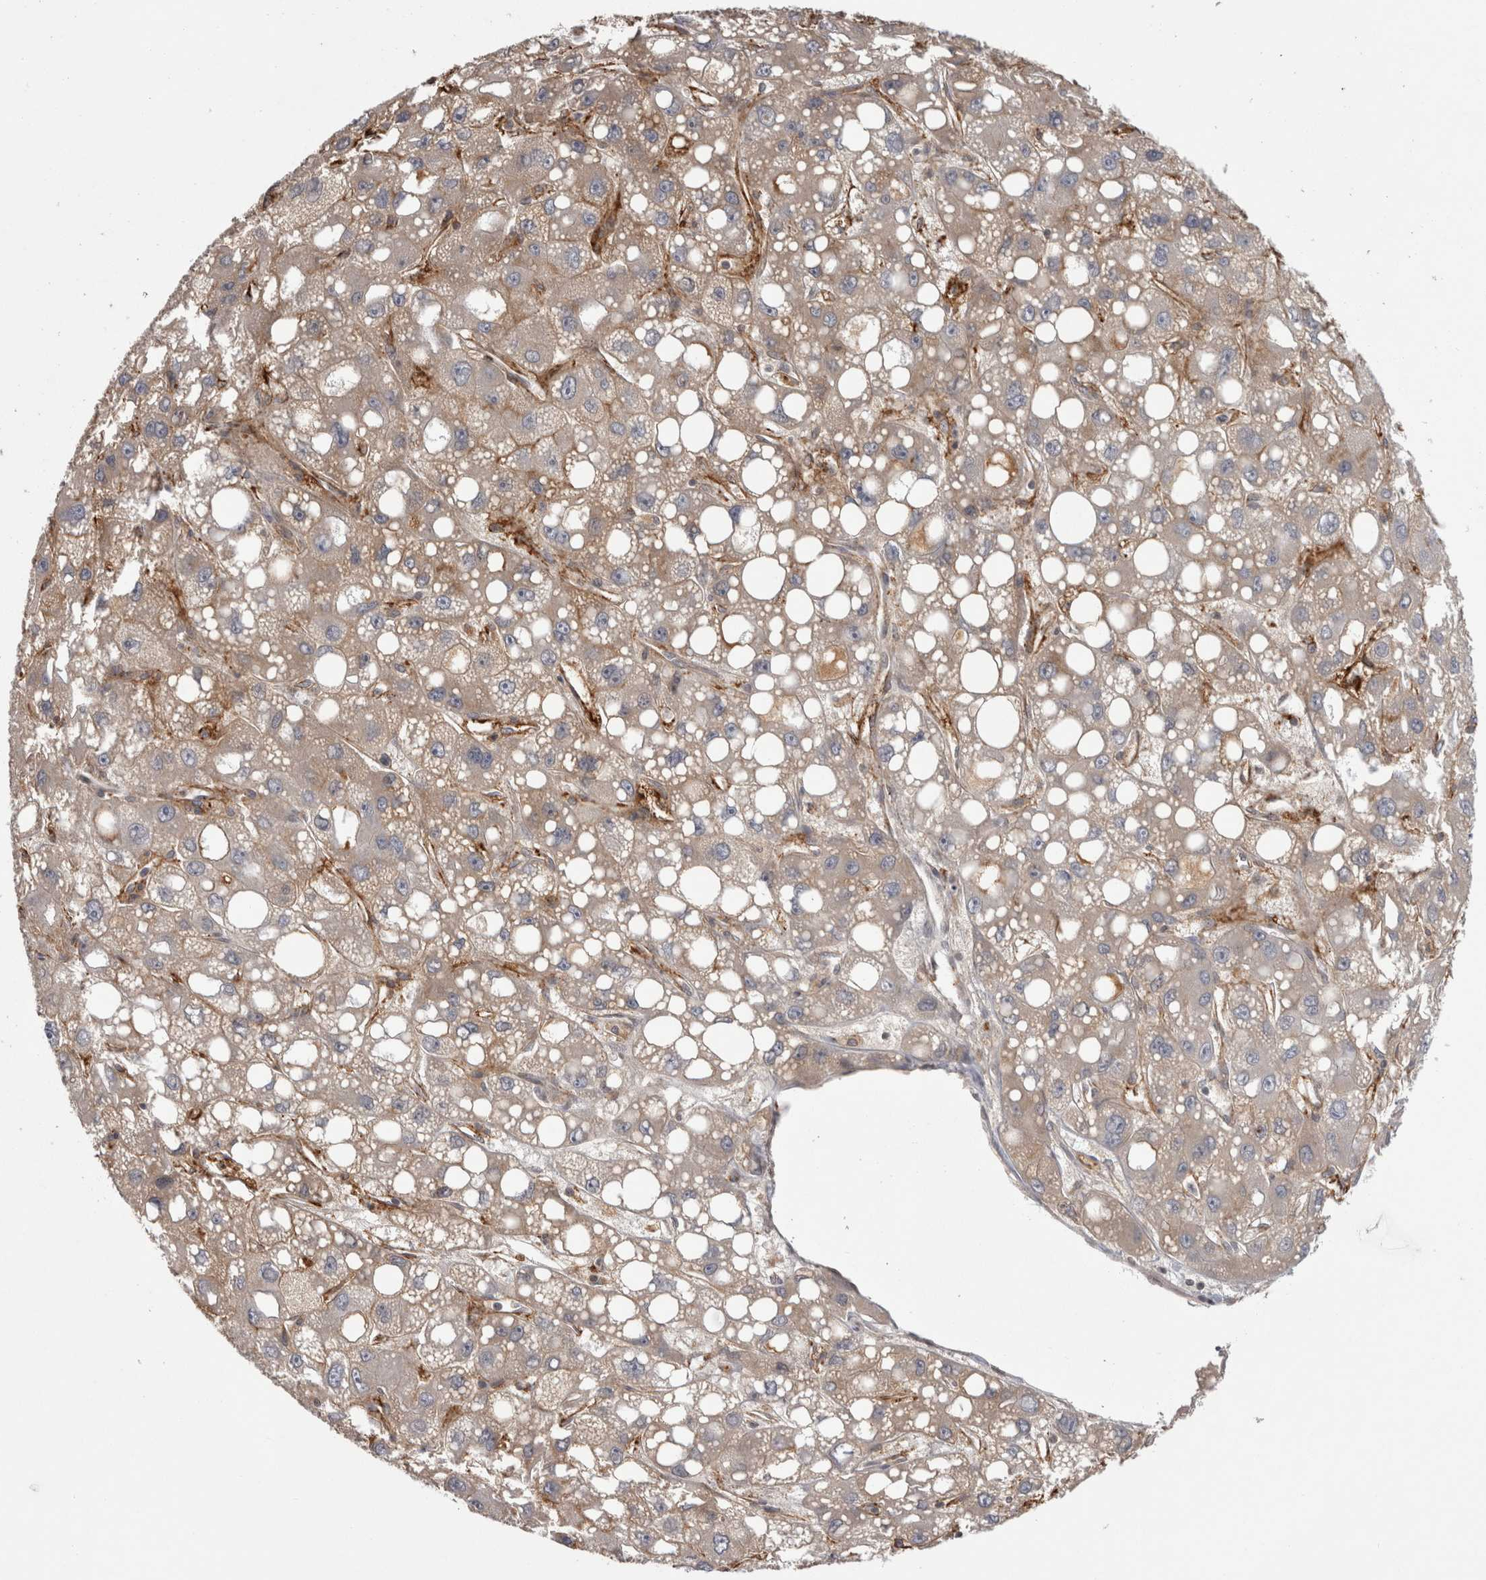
{"staining": {"intensity": "weak", "quantity": "25%-75%", "location": "cytoplasmic/membranous"}, "tissue": "liver cancer", "cell_type": "Tumor cells", "image_type": "cancer", "snomed": [{"axis": "morphology", "description": "Carcinoma, Hepatocellular, NOS"}, {"axis": "topography", "description": "Liver"}], "caption": "Liver cancer (hepatocellular carcinoma) was stained to show a protein in brown. There is low levels of weak cytoplasmic/membranous positivity in about 25%-75% of tumor cells.", "gene": "SAA4", "patient": {"sex": "male", "age": 55}}